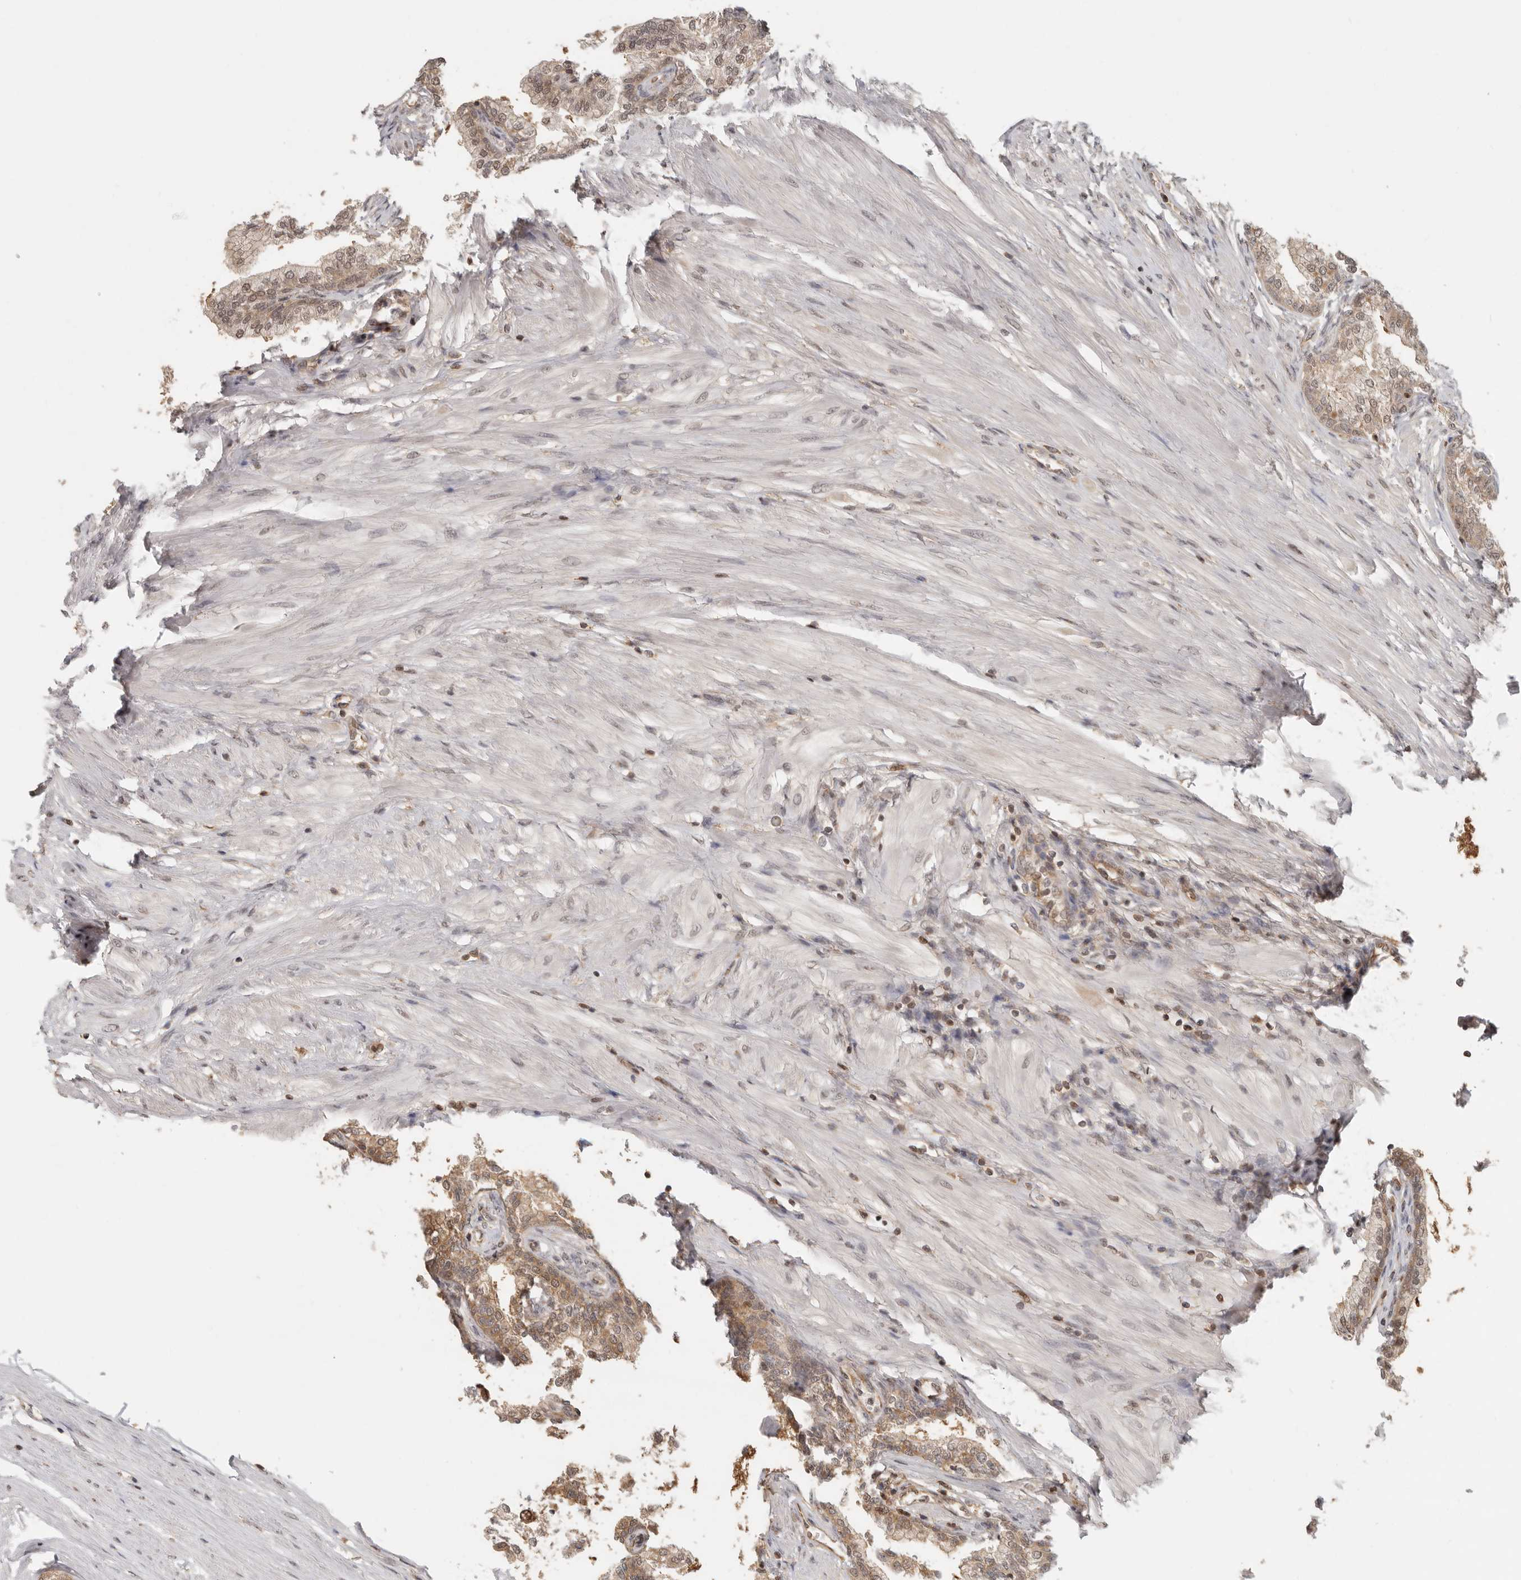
{"staining": {"intensity": "moderate", "quantity": ">75%", "location": "cytoplasmic/membranous,nuclear"}, "tissue": "prostate", "cell_type": "Glandular cells", "image_type": "normal", "snomed": [{"axis": "morphology", "description": "Normal tissue, NOS"}, {"axis": "morphology", "description": "Urothelial carcinoma, Low grade"}, {"axis": "topography", "description": "Urinary bladder"}, {"axis": "topography", "description": "Prostate"}], "caption": "Prostate stained with a protein marker reveals moderate staining in glandular cells.", "gene": "PSMA5", "patient": {"sex": "male", "age": 60}}